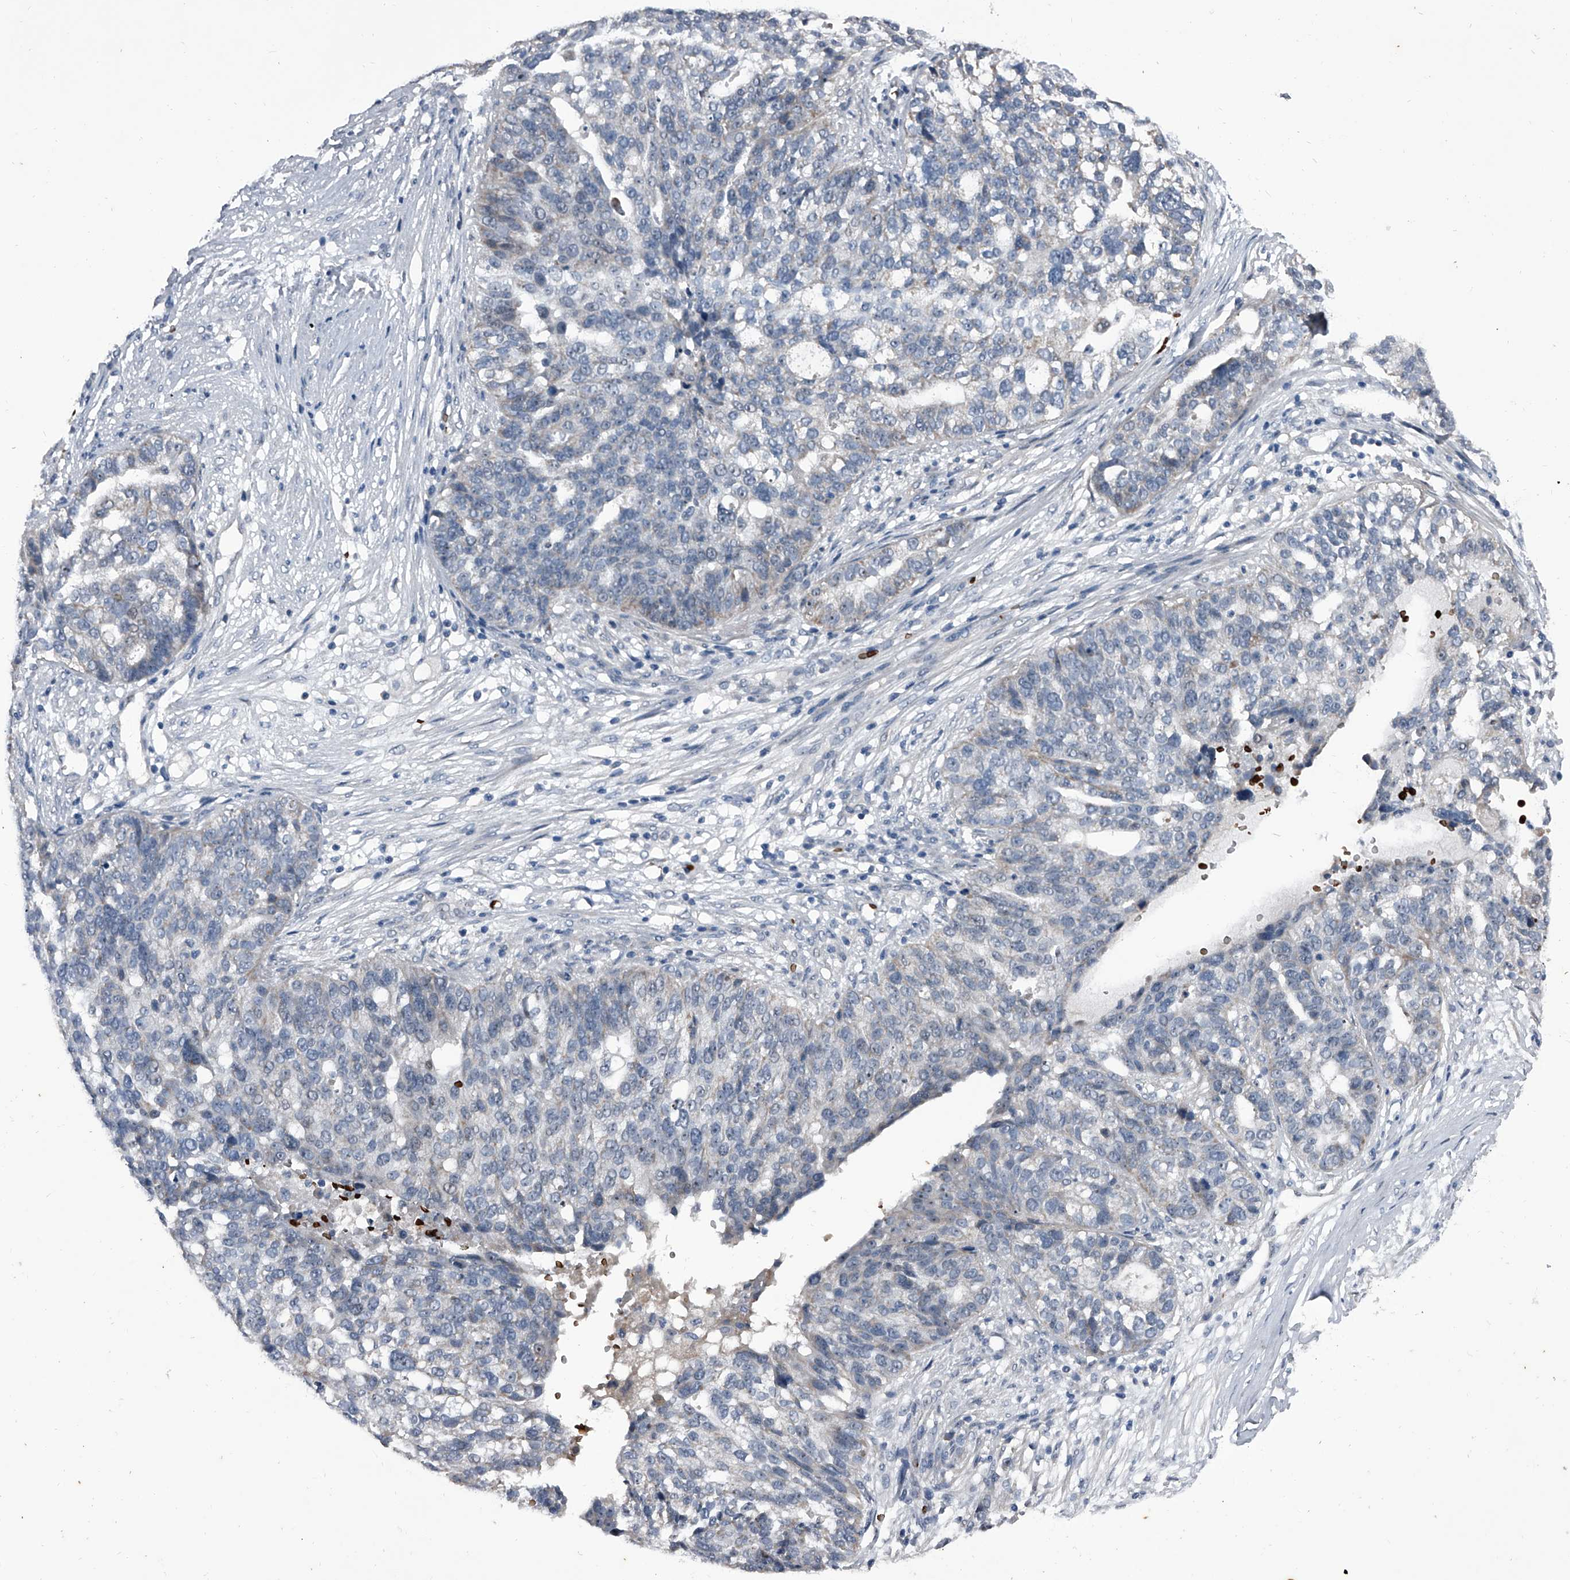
{"staining": {"intensity": "negative", "quantity": "none", "location": "none"}, "tissue": "ovarian cancer", "cell_type": "Tumor cells", "image_type": "cancer", "snomed": [{"axis": "morphology", "description": "Cystadenocarcinoma, serous, NOS"}, {"axis": "topography", "description": "Ovary"}], "caption": "A high-resolution micrograph shows immunohistochemistry (IHC) staining of ovarian cancer, which demonstrates no significant staining in tumor cells.", "gene": "CEP85L", "patient": {"sex": "female", "age": 59}}